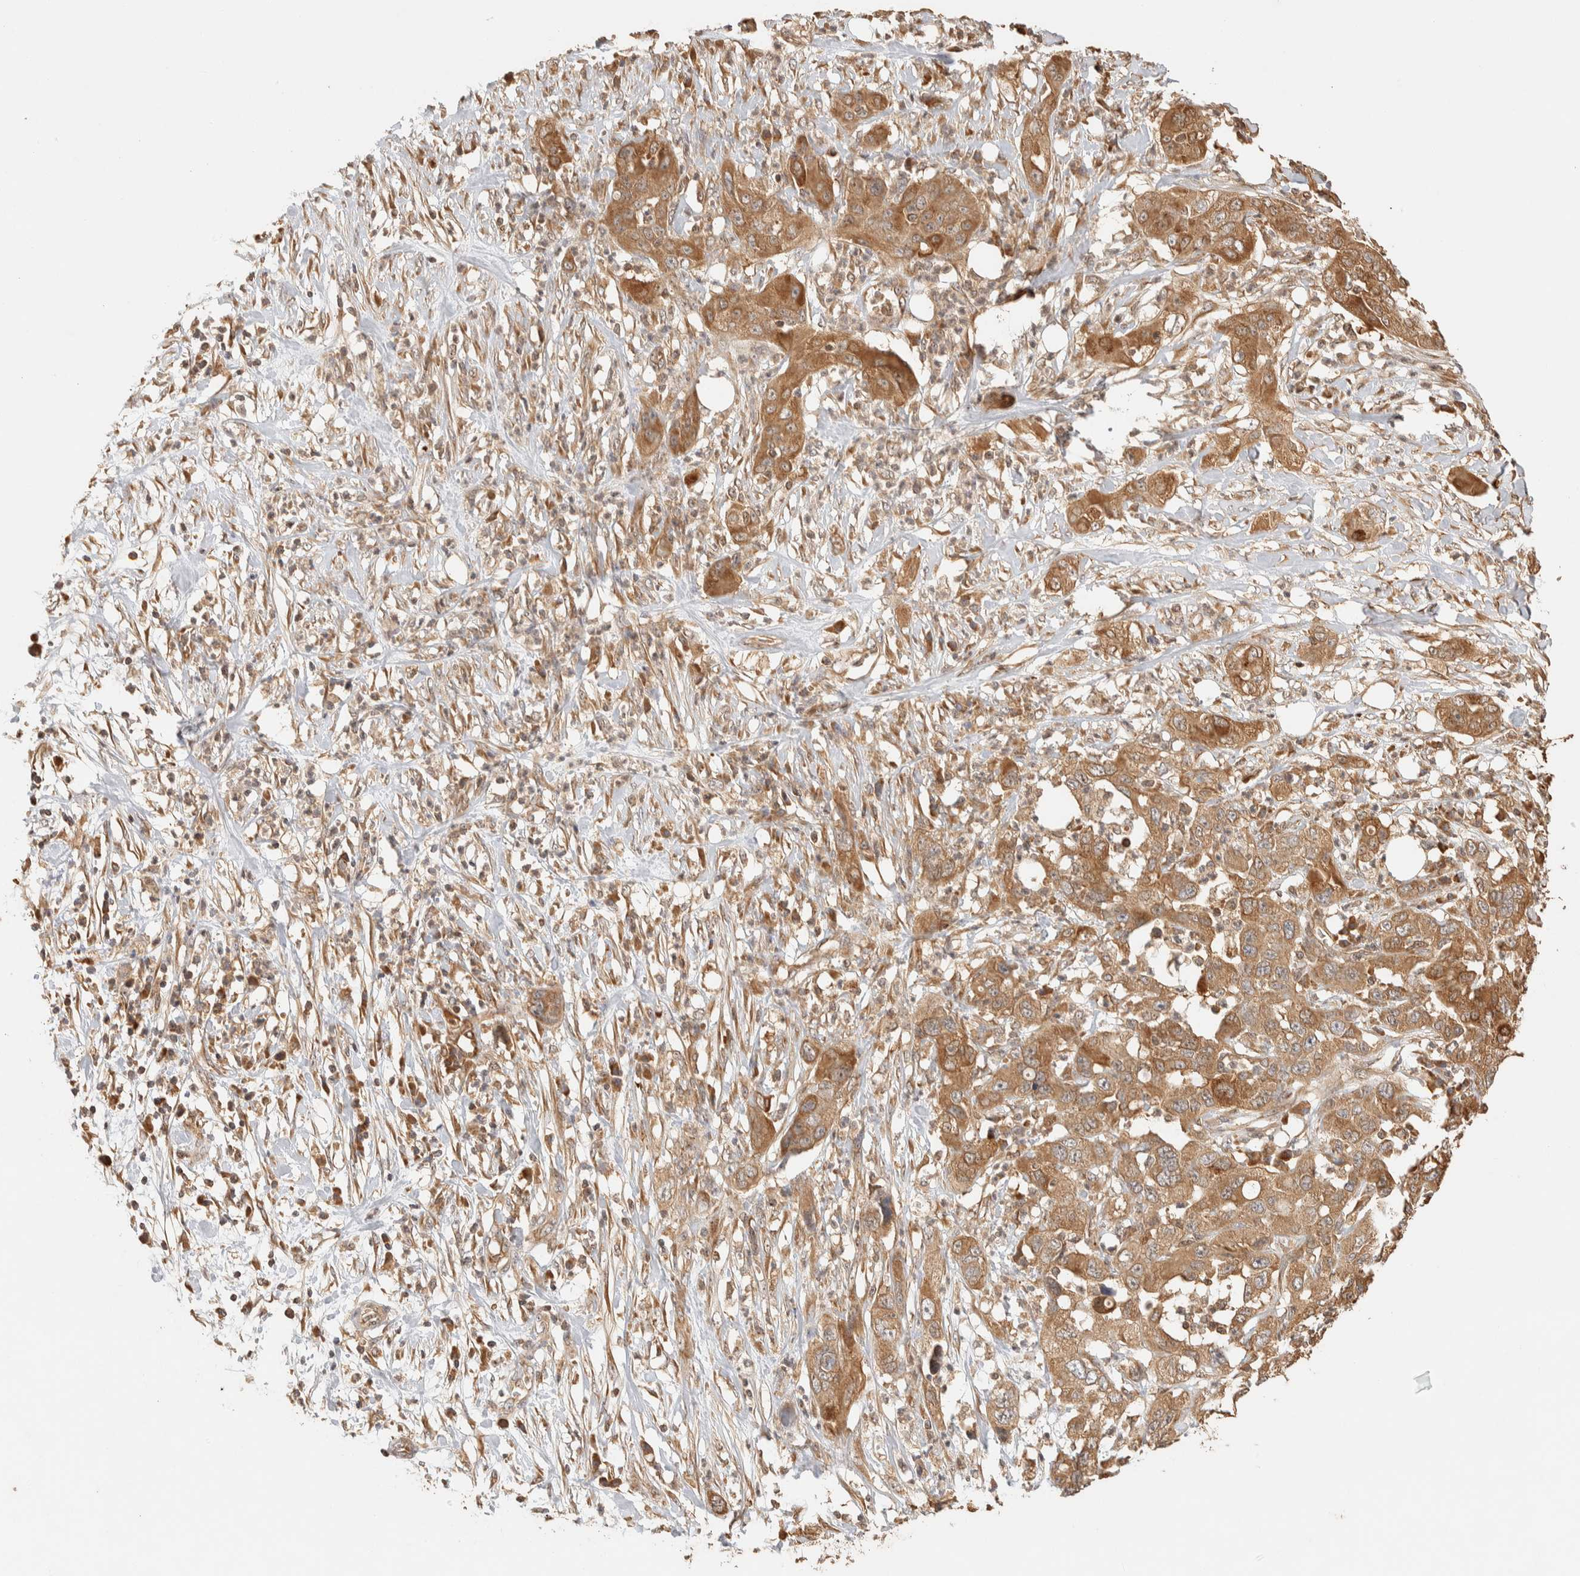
{"staining": {"intensity": "moderate", "quantity": ">75%", "location": "cytoplasmic/membranous"}, "tissue": "pancreatic cancer", "cell_type": "Tumor cells", "image_type": "cancer", "snomed": [{"axis": "morphology", "description": "Adenocarcinoma, NOS"}, {"axis": "topography", "description": "Pancreas"}], "caption": "Moderate cytoplasmic/membranous protein staining is seen in approximately >75% of tumor cells in adenocarcinoma (pancreatic).", "gene": "TTI2", "patient": {"sex": "female", "age": 78}}